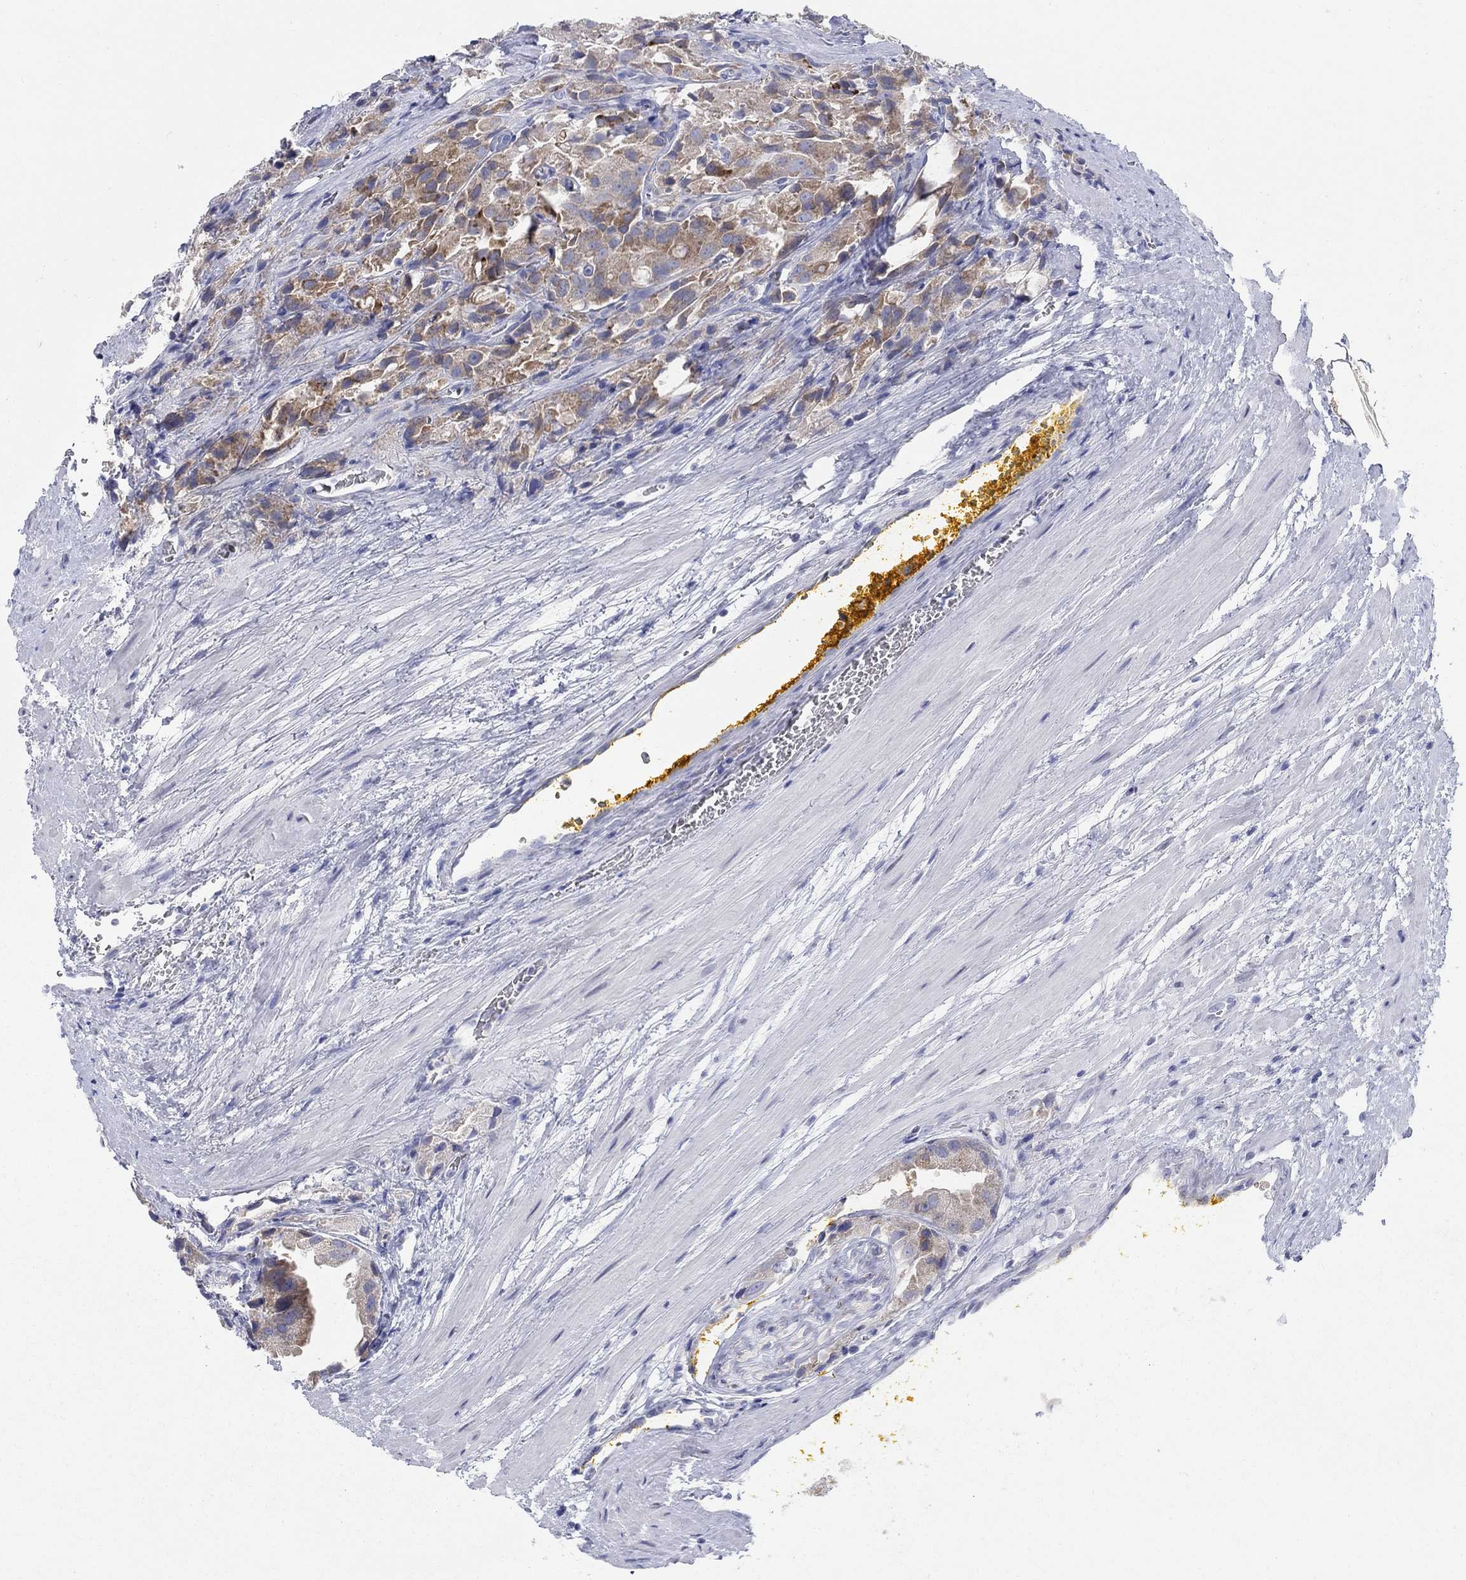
{"staining": {"intensity": "moderate", "quantity": "<25%", "location": "cytoplasmic/membranous"}, "tissue": "prostate cancer", "cell_type": "Tumor cells", "image_type": "cancer", "snomed": [{"axis": "morphology", "description": "Adenocarcinoma, NOS"}, {"axis": "topography", "description": "Prostate and seminal vesicle, NOS"}, {"axis": "topography", "description": "Prostate"}], "caption": "IHC of prostate adenocarcinoma shows low levels of moderate cytoplasmic/membranous positivity in about <25% of tumor cells.", "gene": "SCCPDH", "patient": {"sex": "male", "age": 67}}